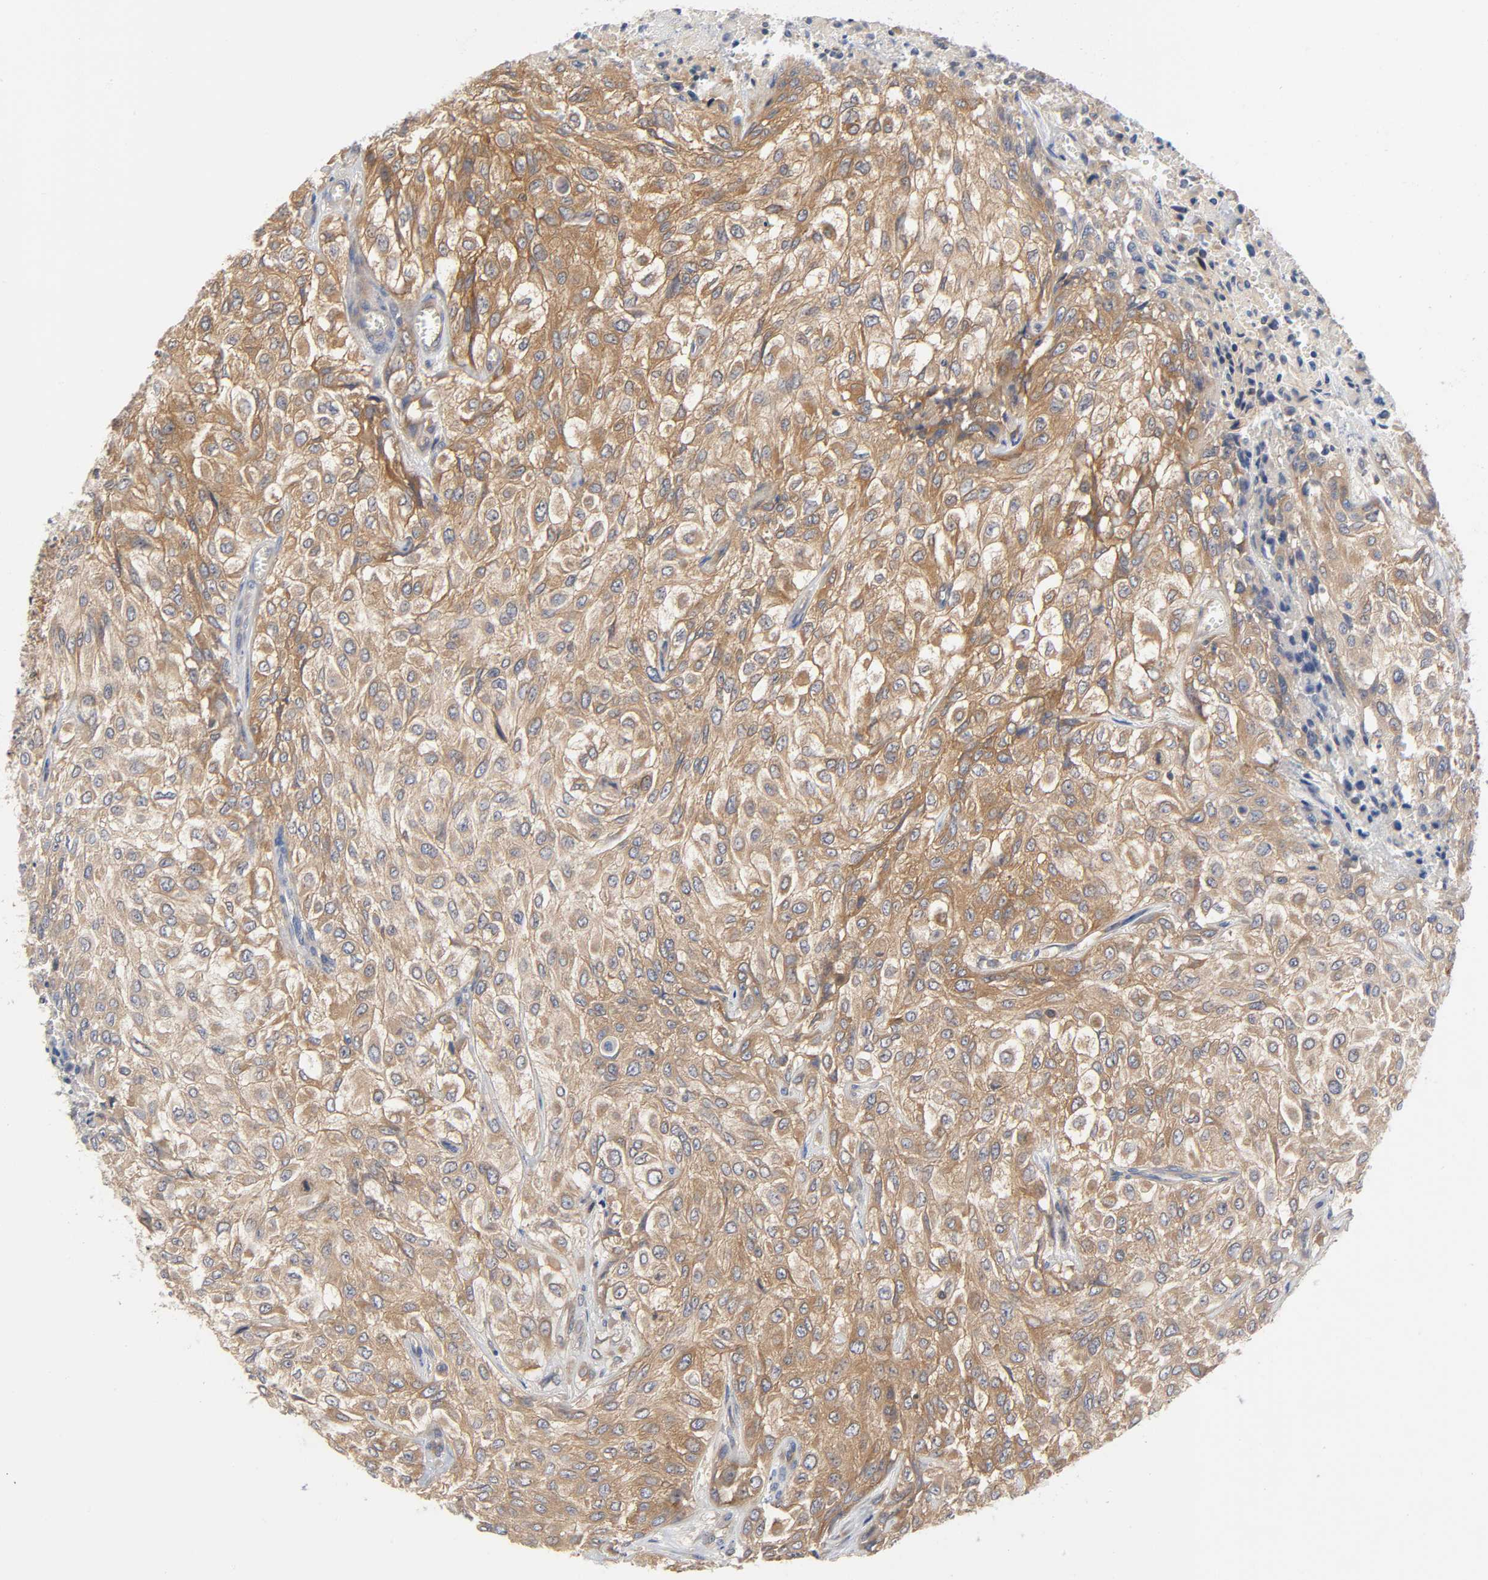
{"staining": {"intensity": "moderate", "quantity": ">75%", "location": "cytoplasmic/membranous"}, "tissue": "urothelial cancer", "cell_type": "Tumor cells", "image_type": "cancer", "snomed": [{"axis": "morphology", "description": "Urothelial carcinoma, High grade"}, {"axis": "topography", "description": "Urinary bladder"}], "caption": "Immunohistochemical staining of urothelial carcinoma (high-grade) demonstrates moderate cytoplasmic/membranous protein positivity in about >75% of tumor cells.", "gene": "PRKAB1", "patient": {"sex": "male", "age": 57}}